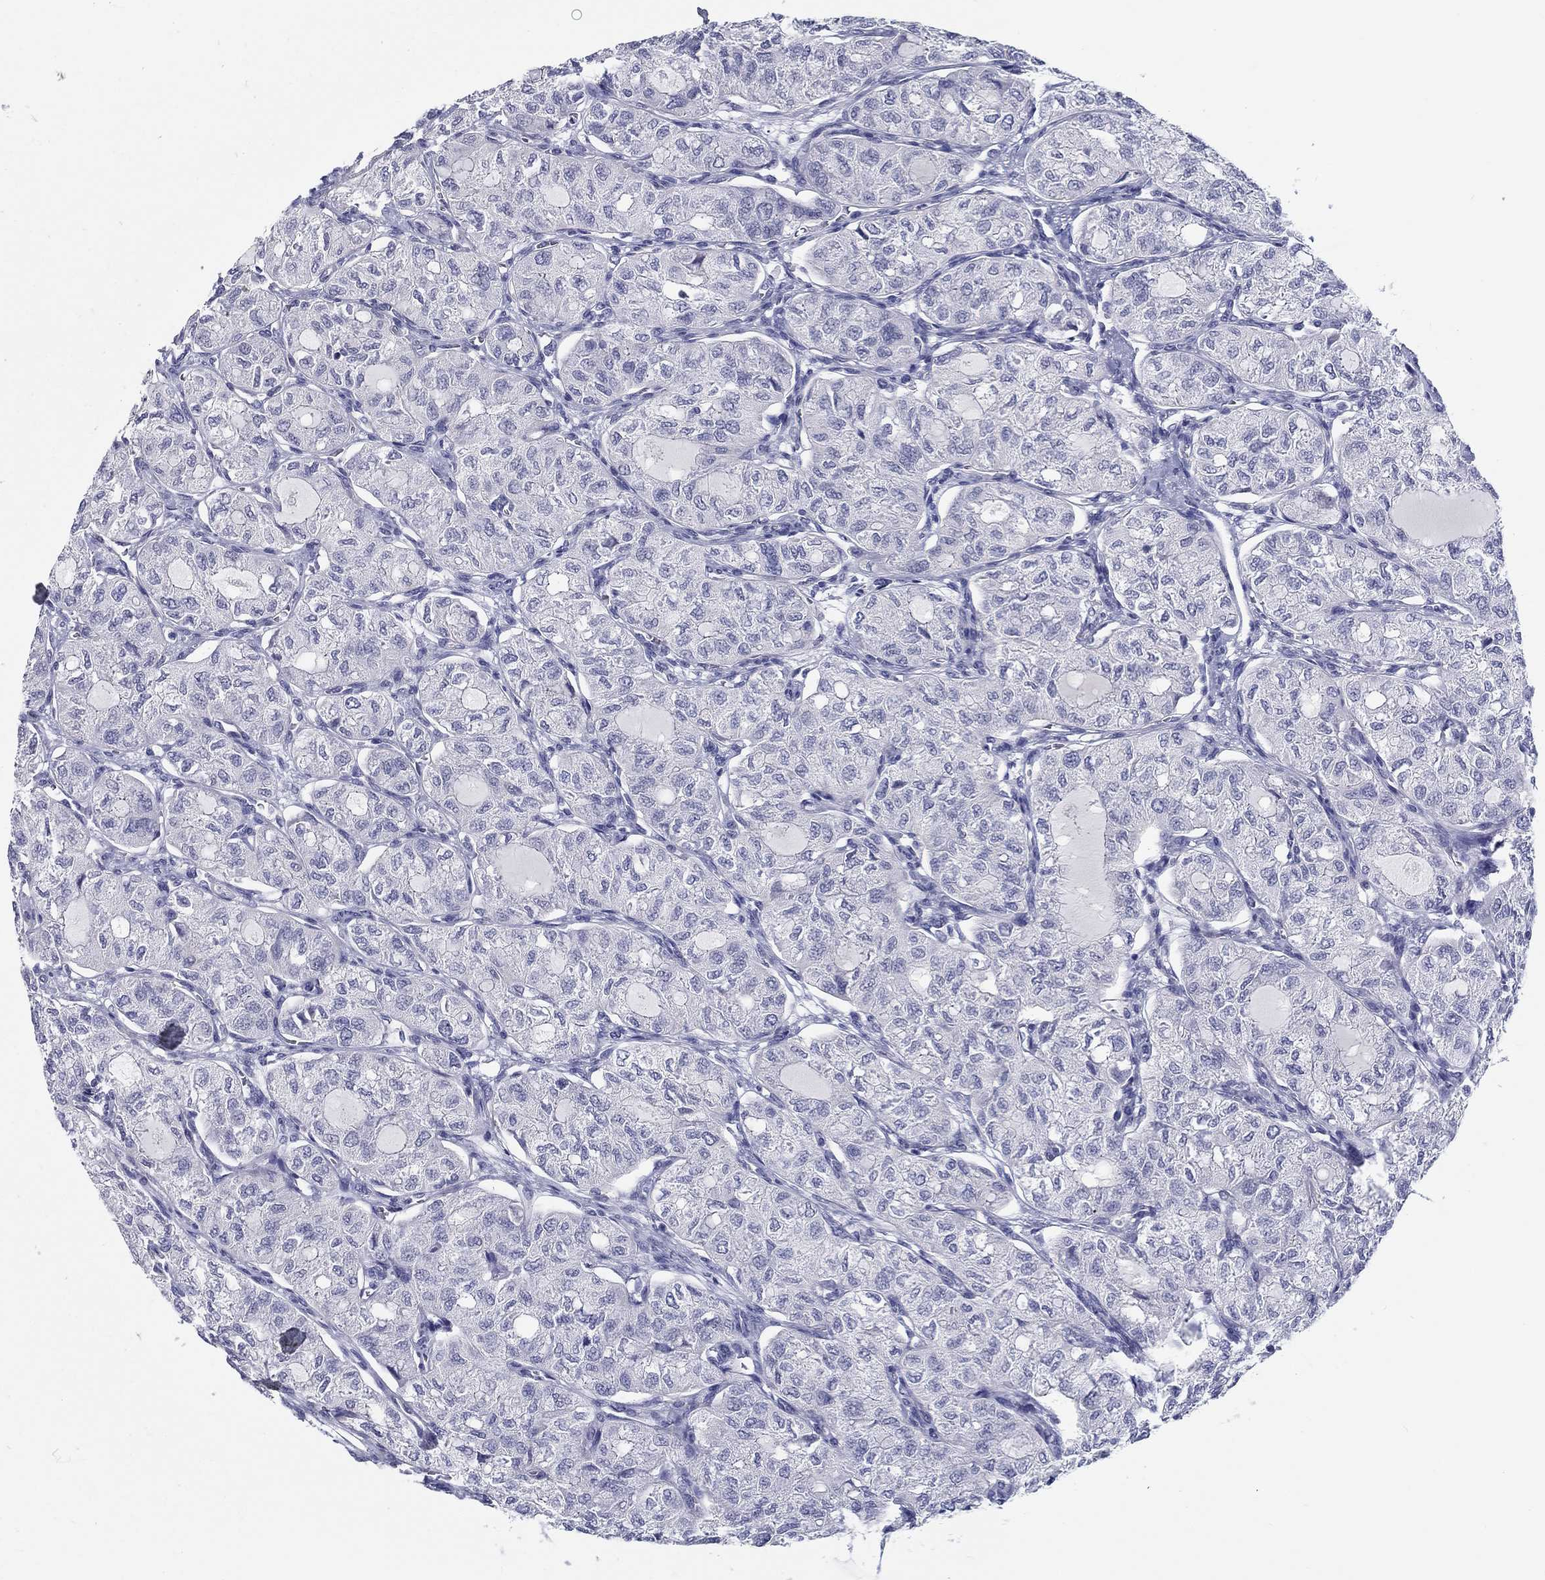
{"staining": {"intensity": "negative", "quantity": "none", "location": "none"}, "tissue": "thyroid cancer", "cell_type": "Tumor cells", "image_type": "cancer", "snomed": [{"axis": "morphology", "description": "Follicular adenoma carcinoma, NOS"}, {"axis": "topography", "description": "Thyroid gland"}], "caption": "Thyroid cancer (follicular adenoma carcinoma) was stained to show a protein in brown. There is no significant expression in tumor cells.", "gene": "CRYGD", "patient": {"sex": "male", "age": 75}}